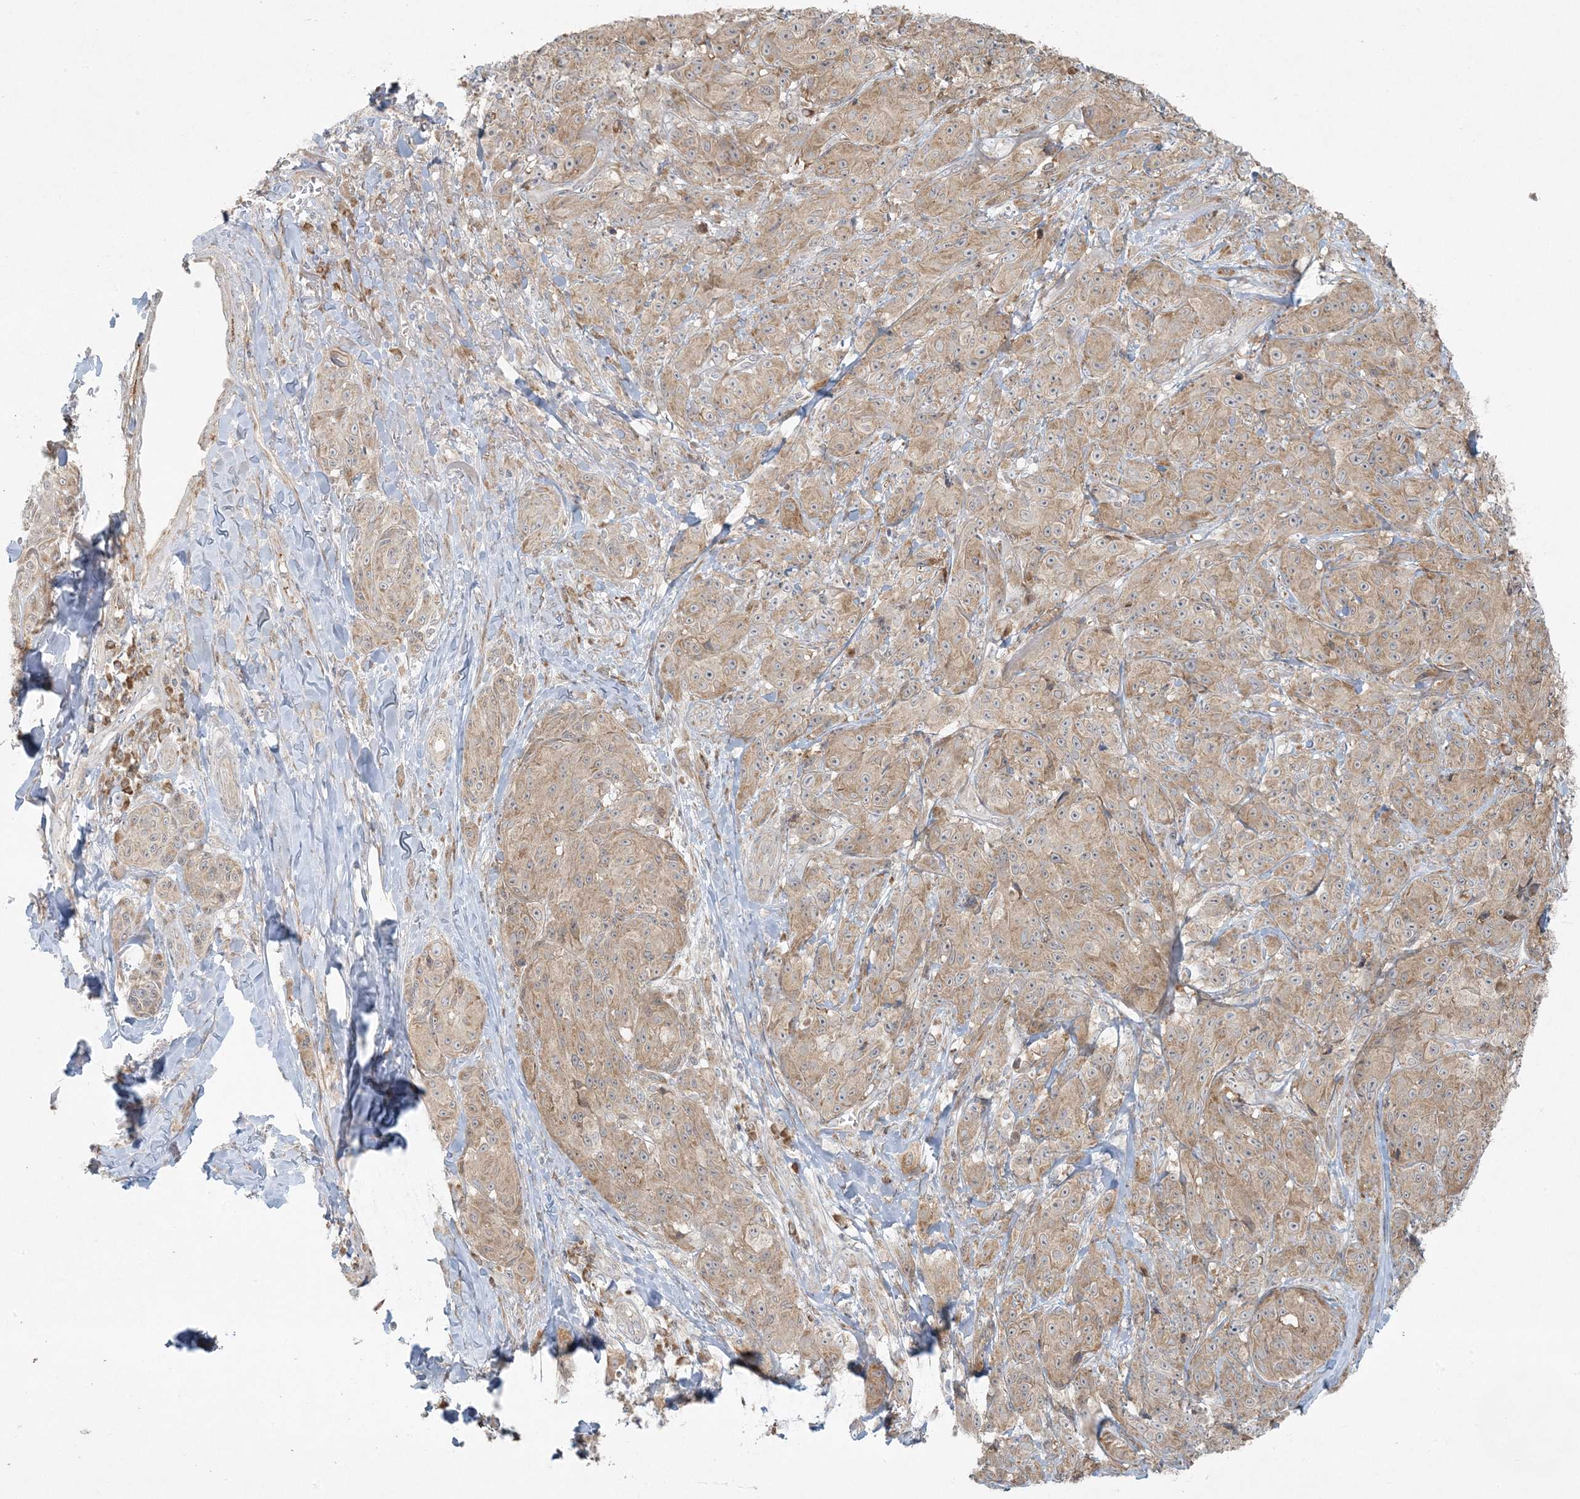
{"staining": {"intensity": "weak", "quantity": ">75%", "location": "cytoplasmic/membranous"}, "tissue": "melanoma", "cell_type": "Tumor cells", "image_type": "cancer", "snomed": [{"axis": "morphology", "description": "Malignant melanoma, NOS"}, {"axis": "topography", "description": "Skin"}], "caption": "Malignant melanoma stained with a protein marker displays weak staining in tumor cells.", "gene": "ZNF263", "patient": {"sex": "male", "age": 73}}